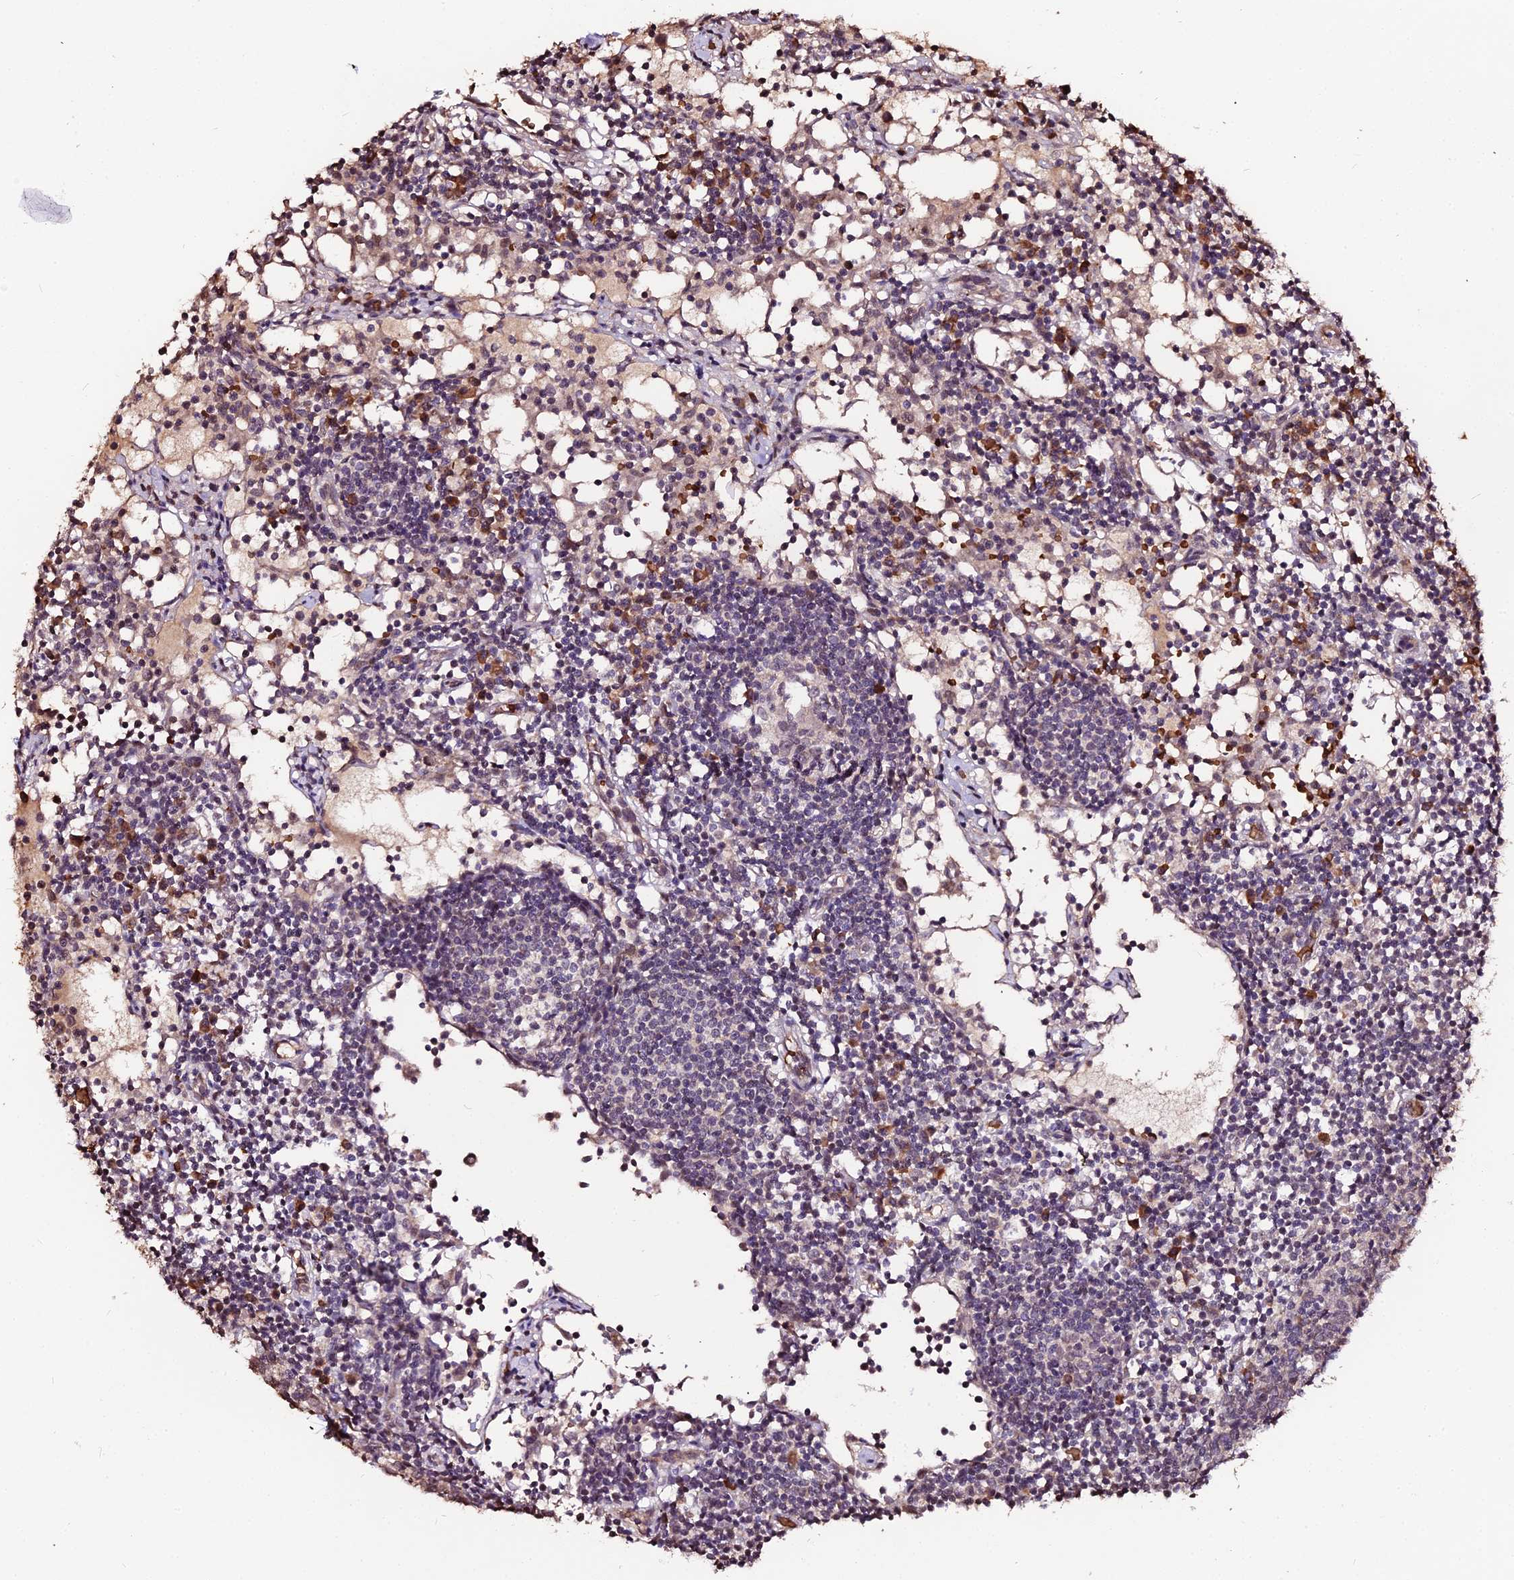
{"staining": {"intensity": "negative", "quantity": "none", "location": "none"}, "tissue": "lymph node", "cell_type": "Germinal center cells", "image_type": "normal", "snomed": [{"axis": "morphology", "description": "Normal tissue, NOS"}, {"axis": "topography", "description": "Lymph node"}], "caption": "Germinal center cells show no significant positivity in normal lymph node.", "gene": "ZDBF2", "patient": {"sex": "female", "age": 55}}